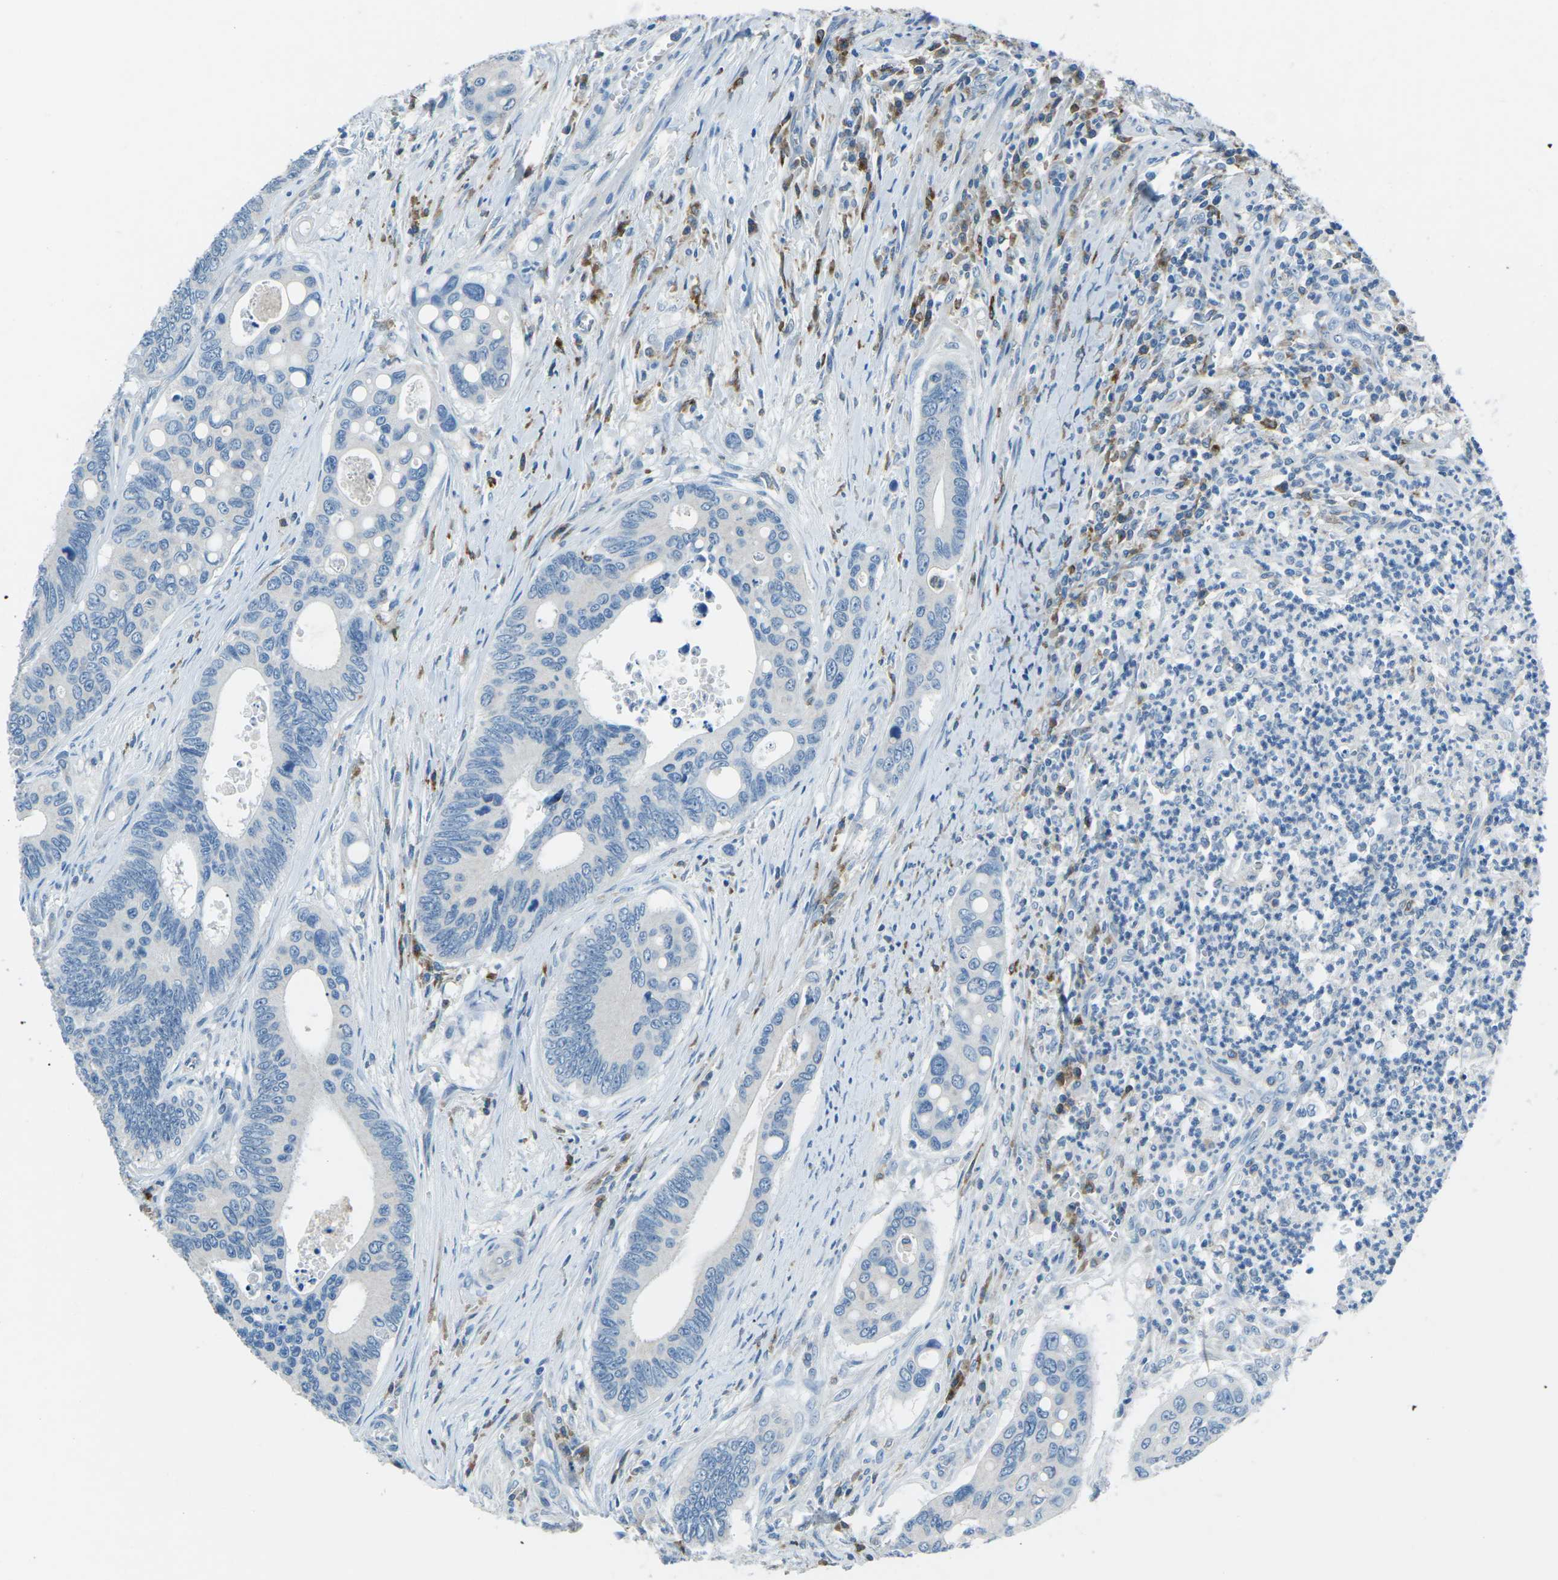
{"staining": {"intensity": "negative", "quantity": "none", "location": "none"}, "tissue": "colorectal cancer", "cell_type": "Tumor cells", "image_type": "cancer", "snomed": [{"axis": "morphology", "description": "Inflammation, NOS"}, {"axis": "morphology", "description": "Adenocarcinoma, NOS"}, {"axis": "topography", "description": "Colon"}], "caption": "Tumor cells show no significant expression in colorectal adenocarcinoma.", "gene": "CD1D", "patient": {"sex": "male", "age": 72}}